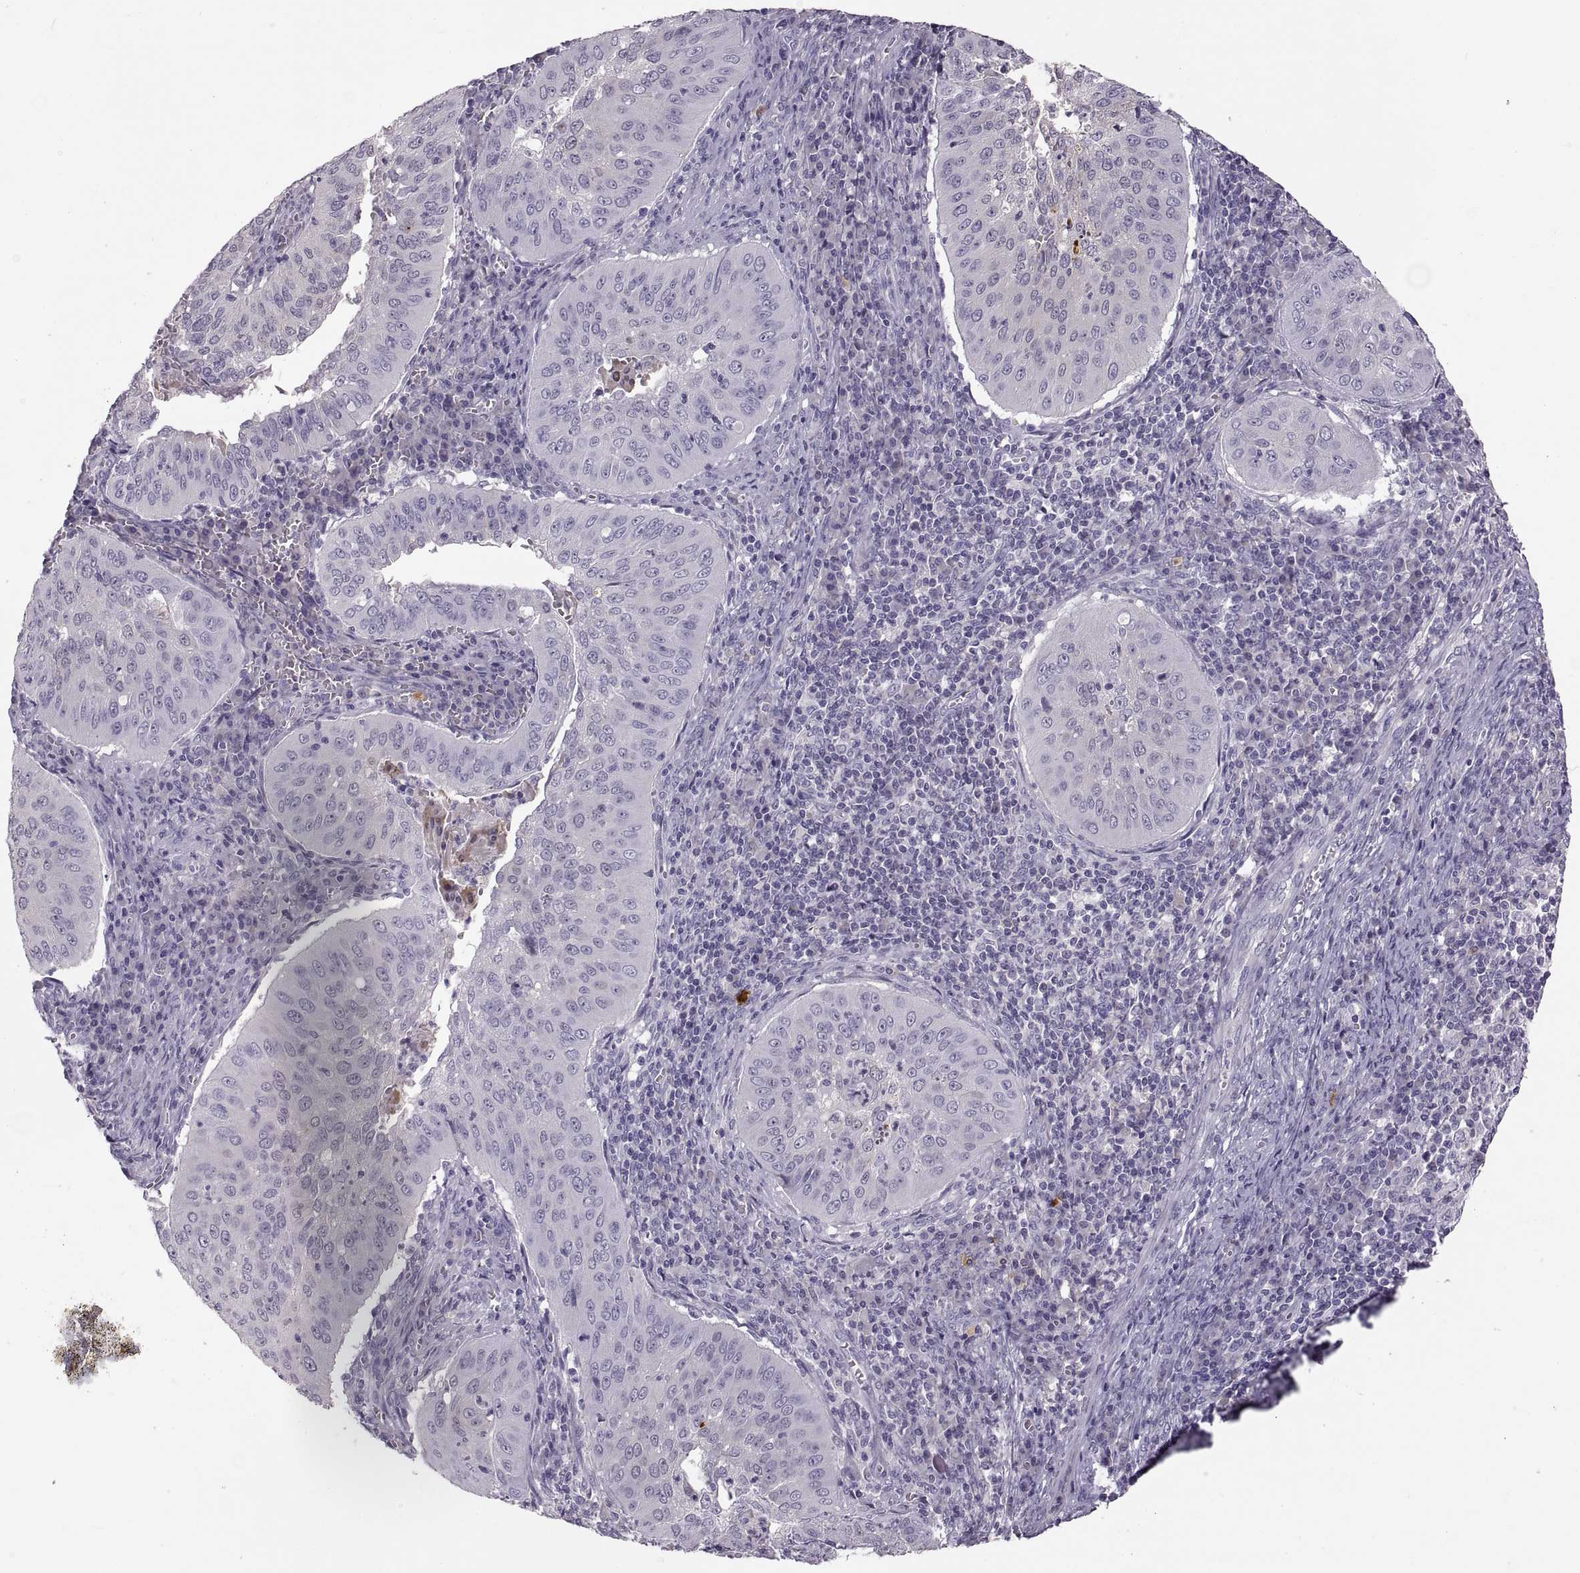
{"staining": {"intensity": "negative", "quantity": "none", "location": "none"}, "tissue": "cervical cancer", "cell_type": "Tumor cells", "image_type": "cancer", "snomed": [{"axis": "morphology", "description": "Squamous cell carcinoma, NOS"}, {"axis": "topography", "description": "Cervix"}], "caption": "Tumor cells show no significant expression in cervical cancer (squamous cell carcinoma).", "gene": "WFDC8", "patient": {"sex": "female", "age": 39}}